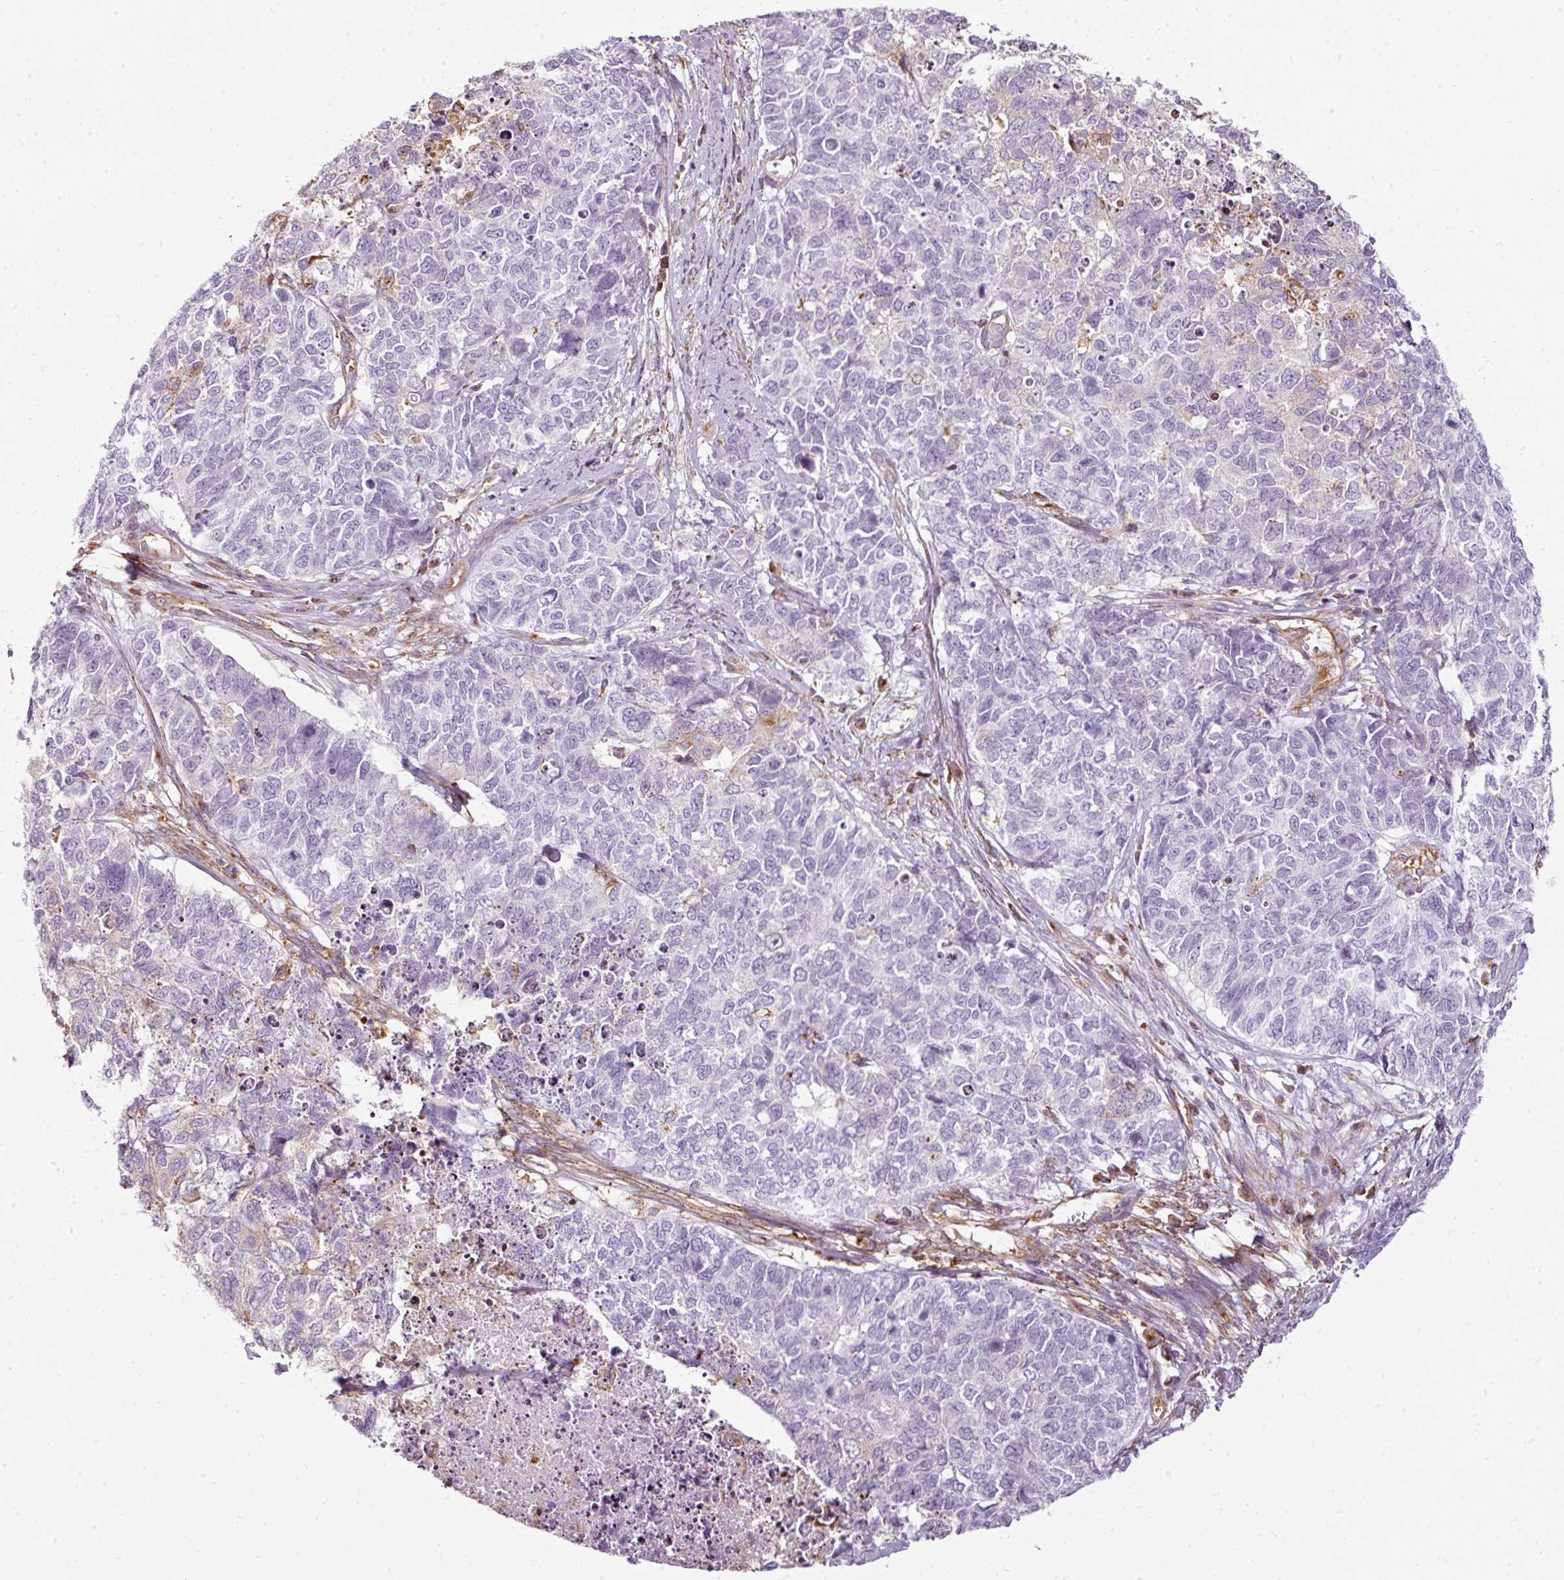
{"staining": {"intensity": "negative", "quantity": "none", "location": "none"}, "tissue": "cervical cancer", "cell_type": "Tumor cells", "image_type": "cancer", "snomed": [{"axis": "morphology", "description": "Squamous cell carcinoma, NOS"}, {"axis": "topography", "description": "Cervix"}], "caption": "Immunohistochemistry micrograph of squamous cell carcinoma (cervical) stained for a protein (brown), which shows no positivity in tumor cells.", "gene": "SCNM1", "patient": {"sex": "female", "age": 63}}